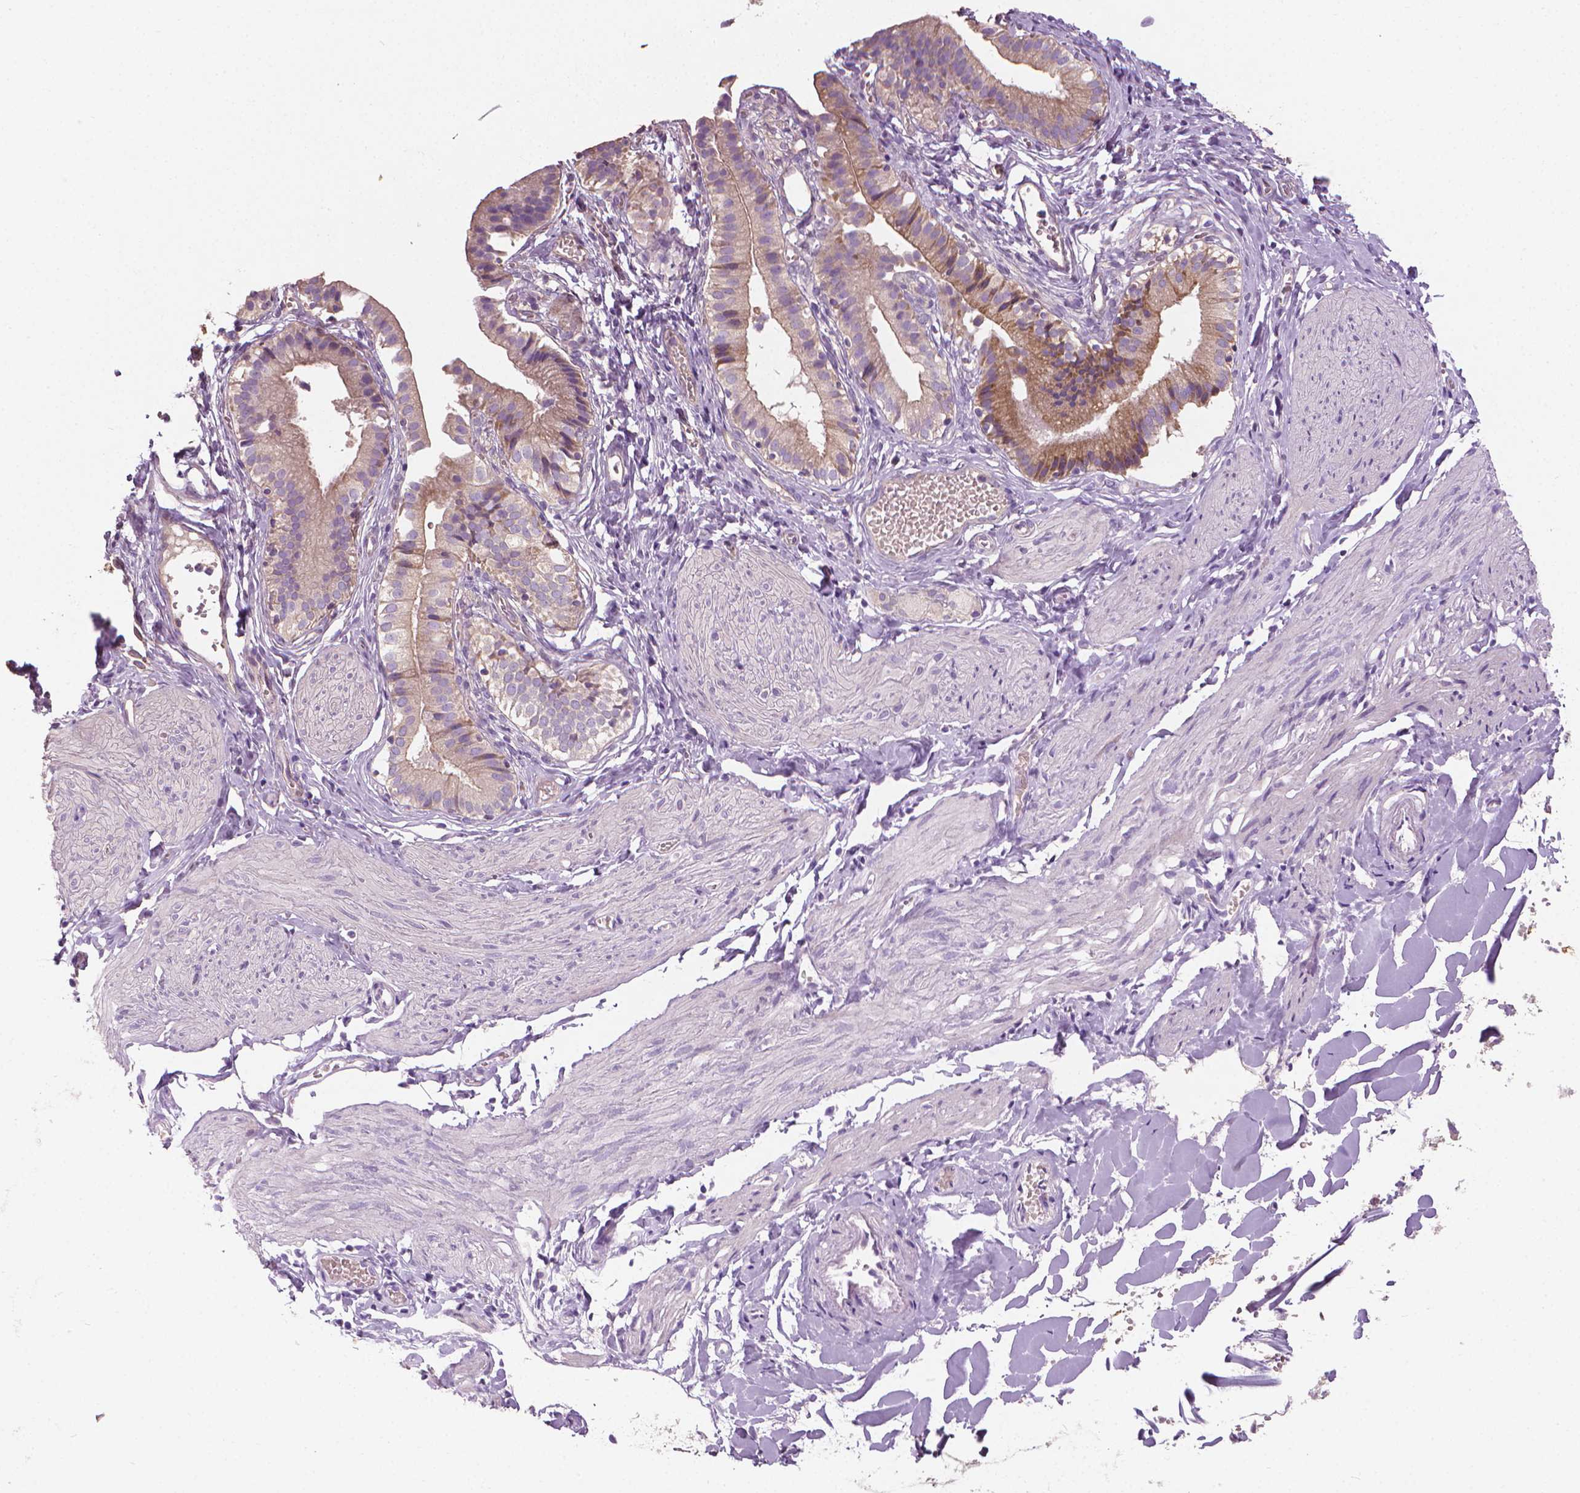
{"staining": {"intensity": "moderate", "quantity": ">75%", "location": "cytoplasmic/membranous"}, "tissue": "gallbladder", "cell_type": "Glandular cells", "image_type": "normal", "snomed": [{"axis": "morphology", "description": "Normal tissue, NOS"}, {"axis": "topography", "description": "Gallbladder"}], "caption": "DAB immunohistochemical staining of normal human gallbladder reveals moderate cytoplasmic/membranous protein positivity in approximately >75% of glandular cells.", "gene": "RIIAD1", "patient": {"sex": "female", "age": 47}}